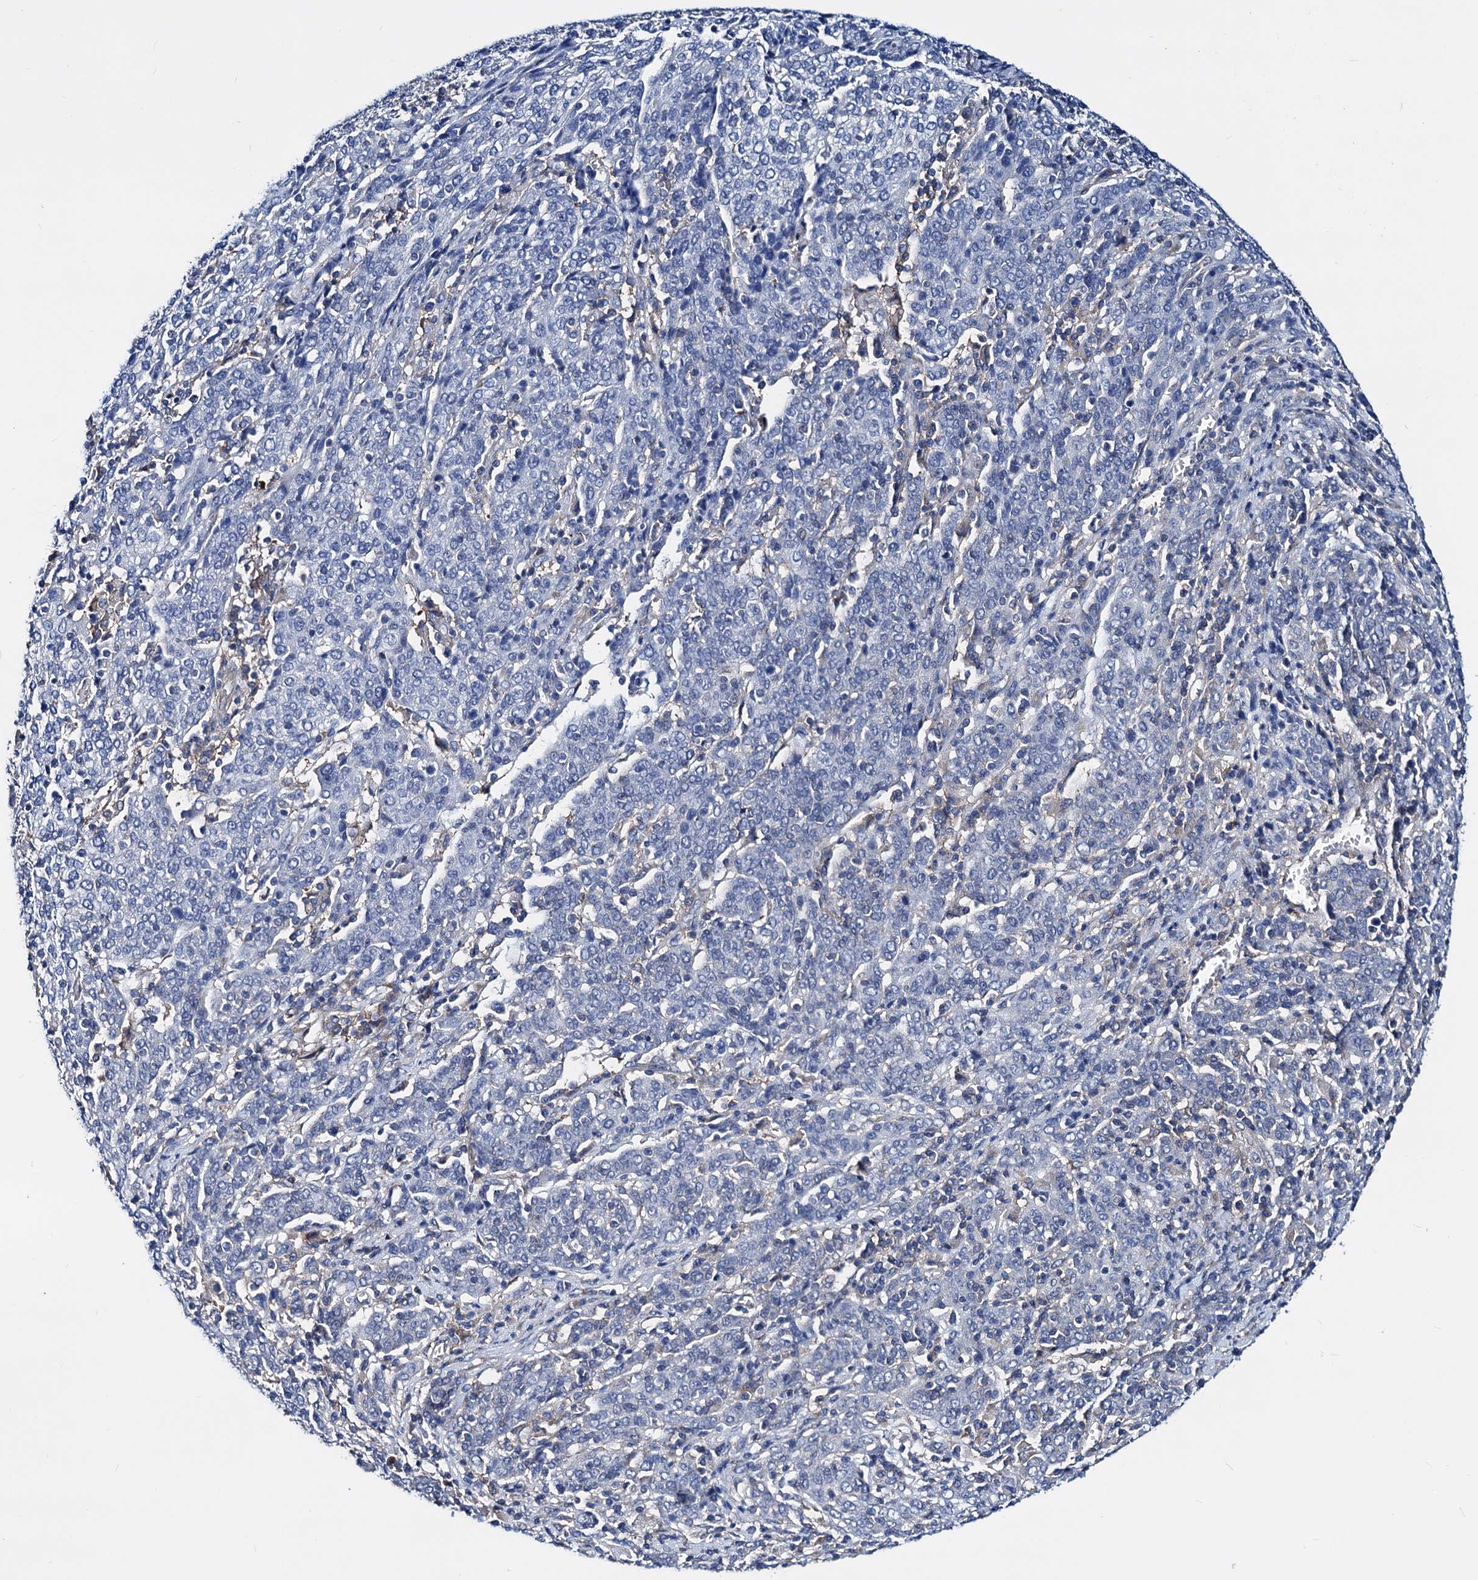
{"staining": {"intensity": "negative", "quantity": "none", "location": "none"}, "tissue": "cervical cancer", "cell_type": "Tumor cells", "image_type": "cancer", "snomed": [{"axis": "morphology", "description": "Squamous cell carcinoma, NOS"}, {"axis": "topography", "description": "Cervix"}], "caption": "The immunohistochemistry histopathology image has no significant expression in tumor cells of cervical cancer (squamous cell carcinoma) tissue.", "gene": "GCOM1", "patient": {"sex": "female", "age": 67}}